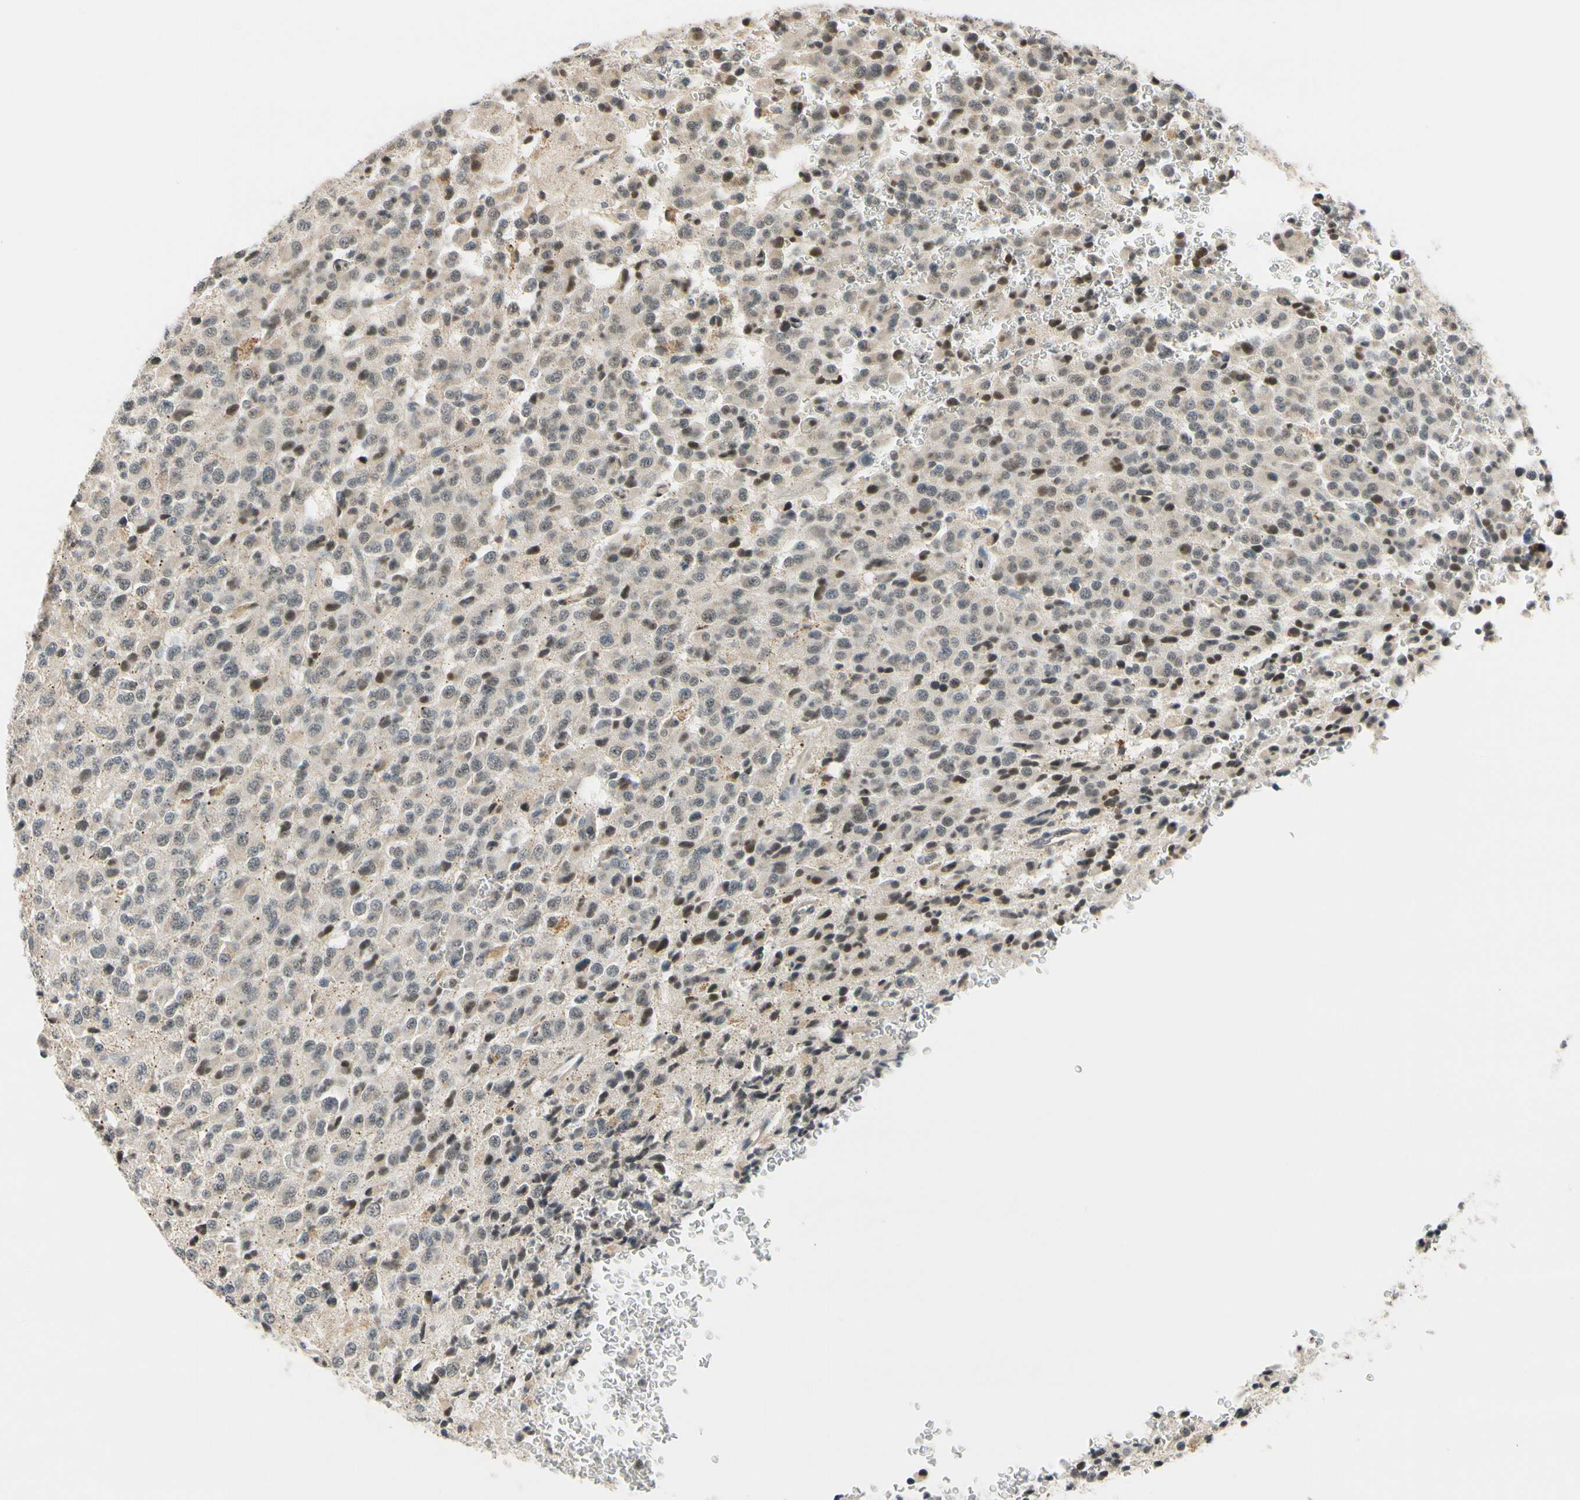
{"staining": {"intensity": "moderate", "quantity": "<25%", "location": "nuclear"}, "tissue": "glioma", "cell_type": "Tumor cells", "image_type": "cancer", "snomed": [{"axis": "morphology", "description": "Glioma, malignant, High grade"}, {"axis": "topography", "description": "pancreas cauda"}], "caption": "Human glioma stained with a protein marker exhibits moderate staining in tumor cells.", "gene": "TAF12", "patient": {"sex": "male", "age": 60}}